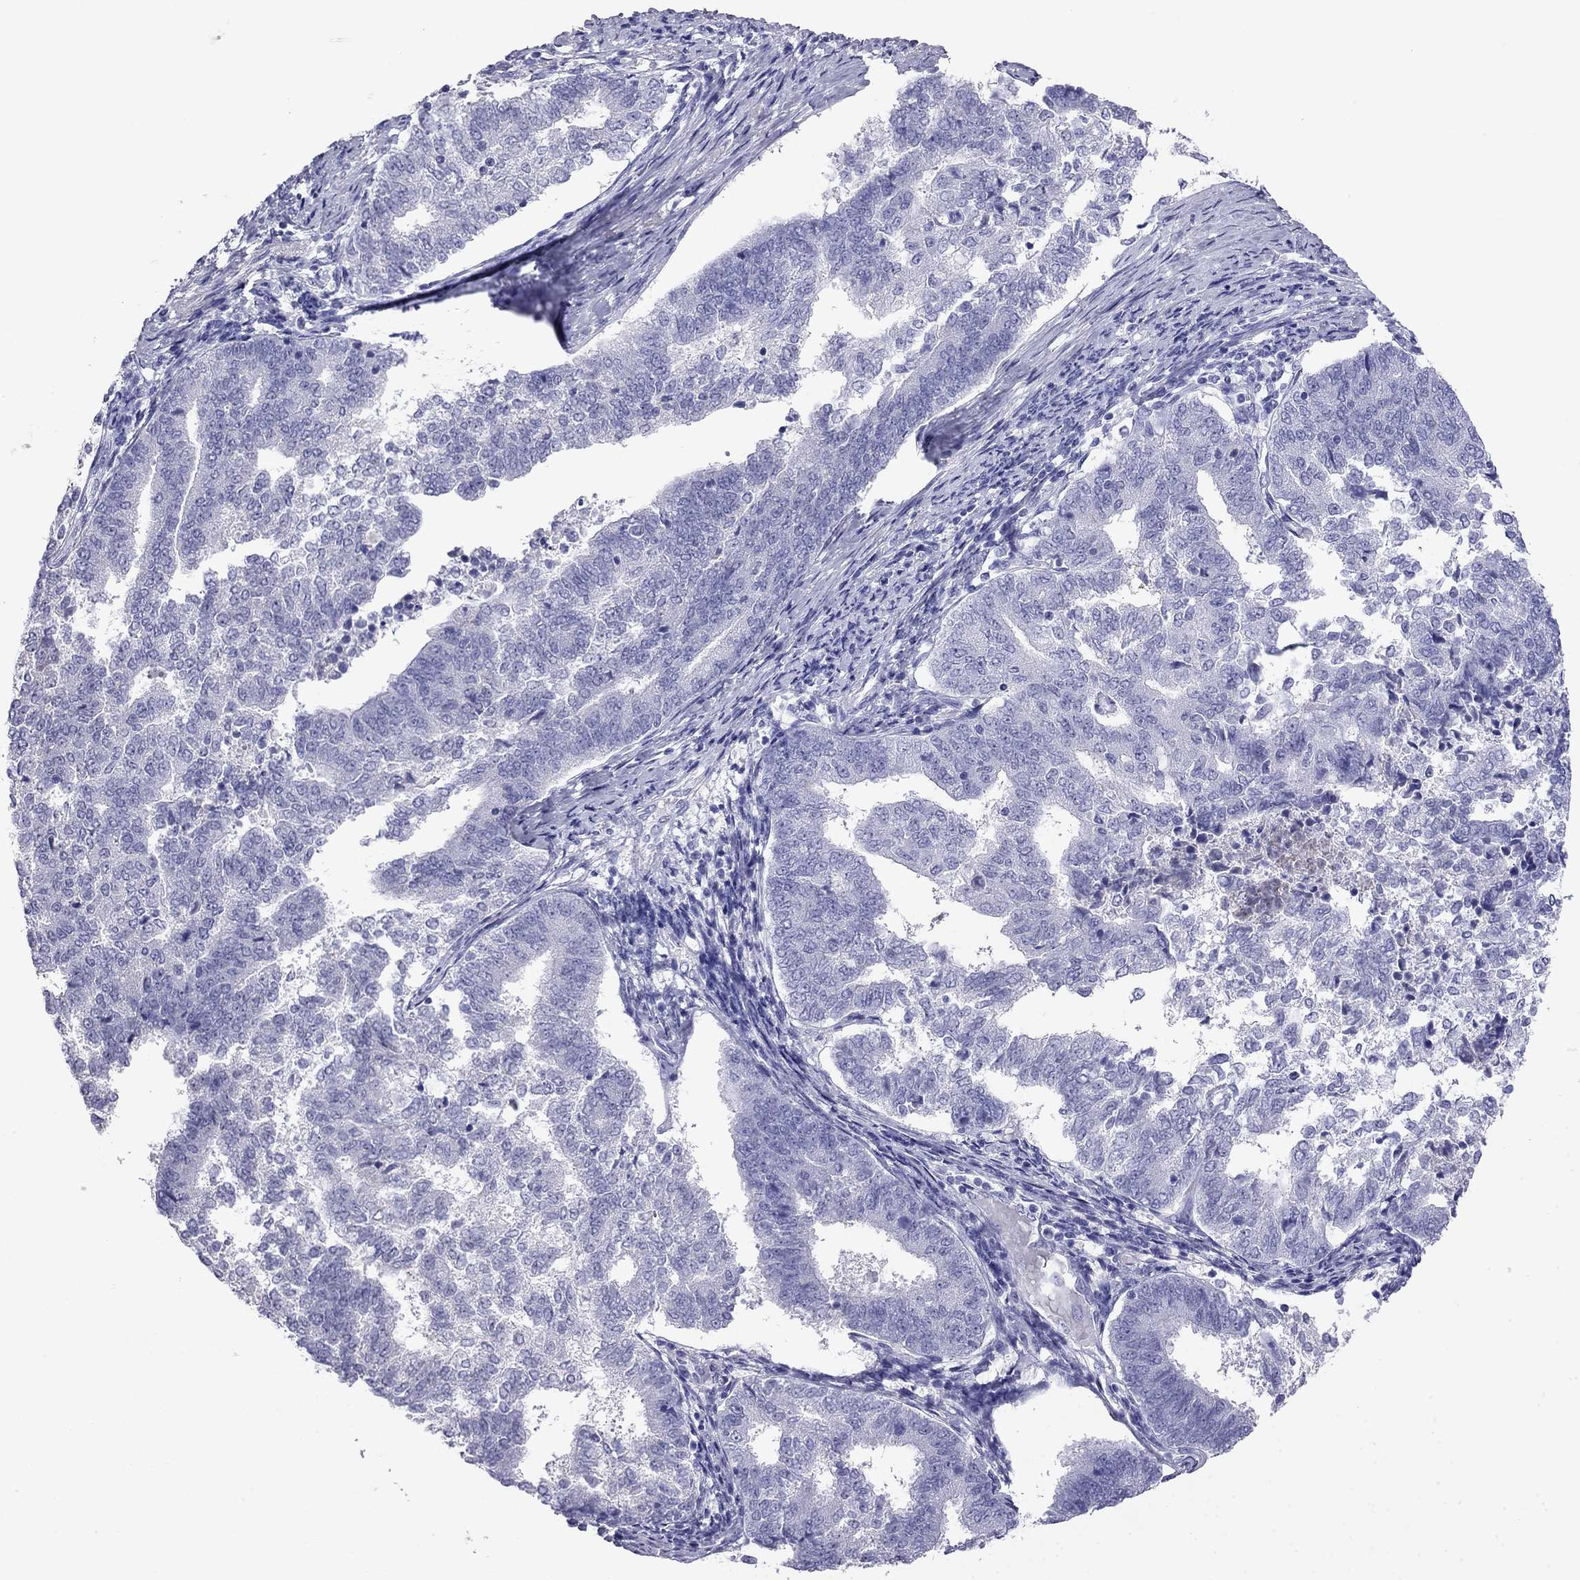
{"staining": {"intensity": "negative", "quantity": "none", "location": "none"}, "tissue": "endometrial cancer", "cell_type": "Tumor cells", "image_type": "cancer", "snomed": [{"axis": "morphology", "description": "Adenocarcinoma, NOS"}, {"axis": "topography", "description": "Endometrium"}], "caption": "Photomicrograph shows no protein expression in tumor cells of adenocarcinoma (endometrial) tissue.", "gene": "ODF4", "patient": {"sex": "female", "age": 65}}